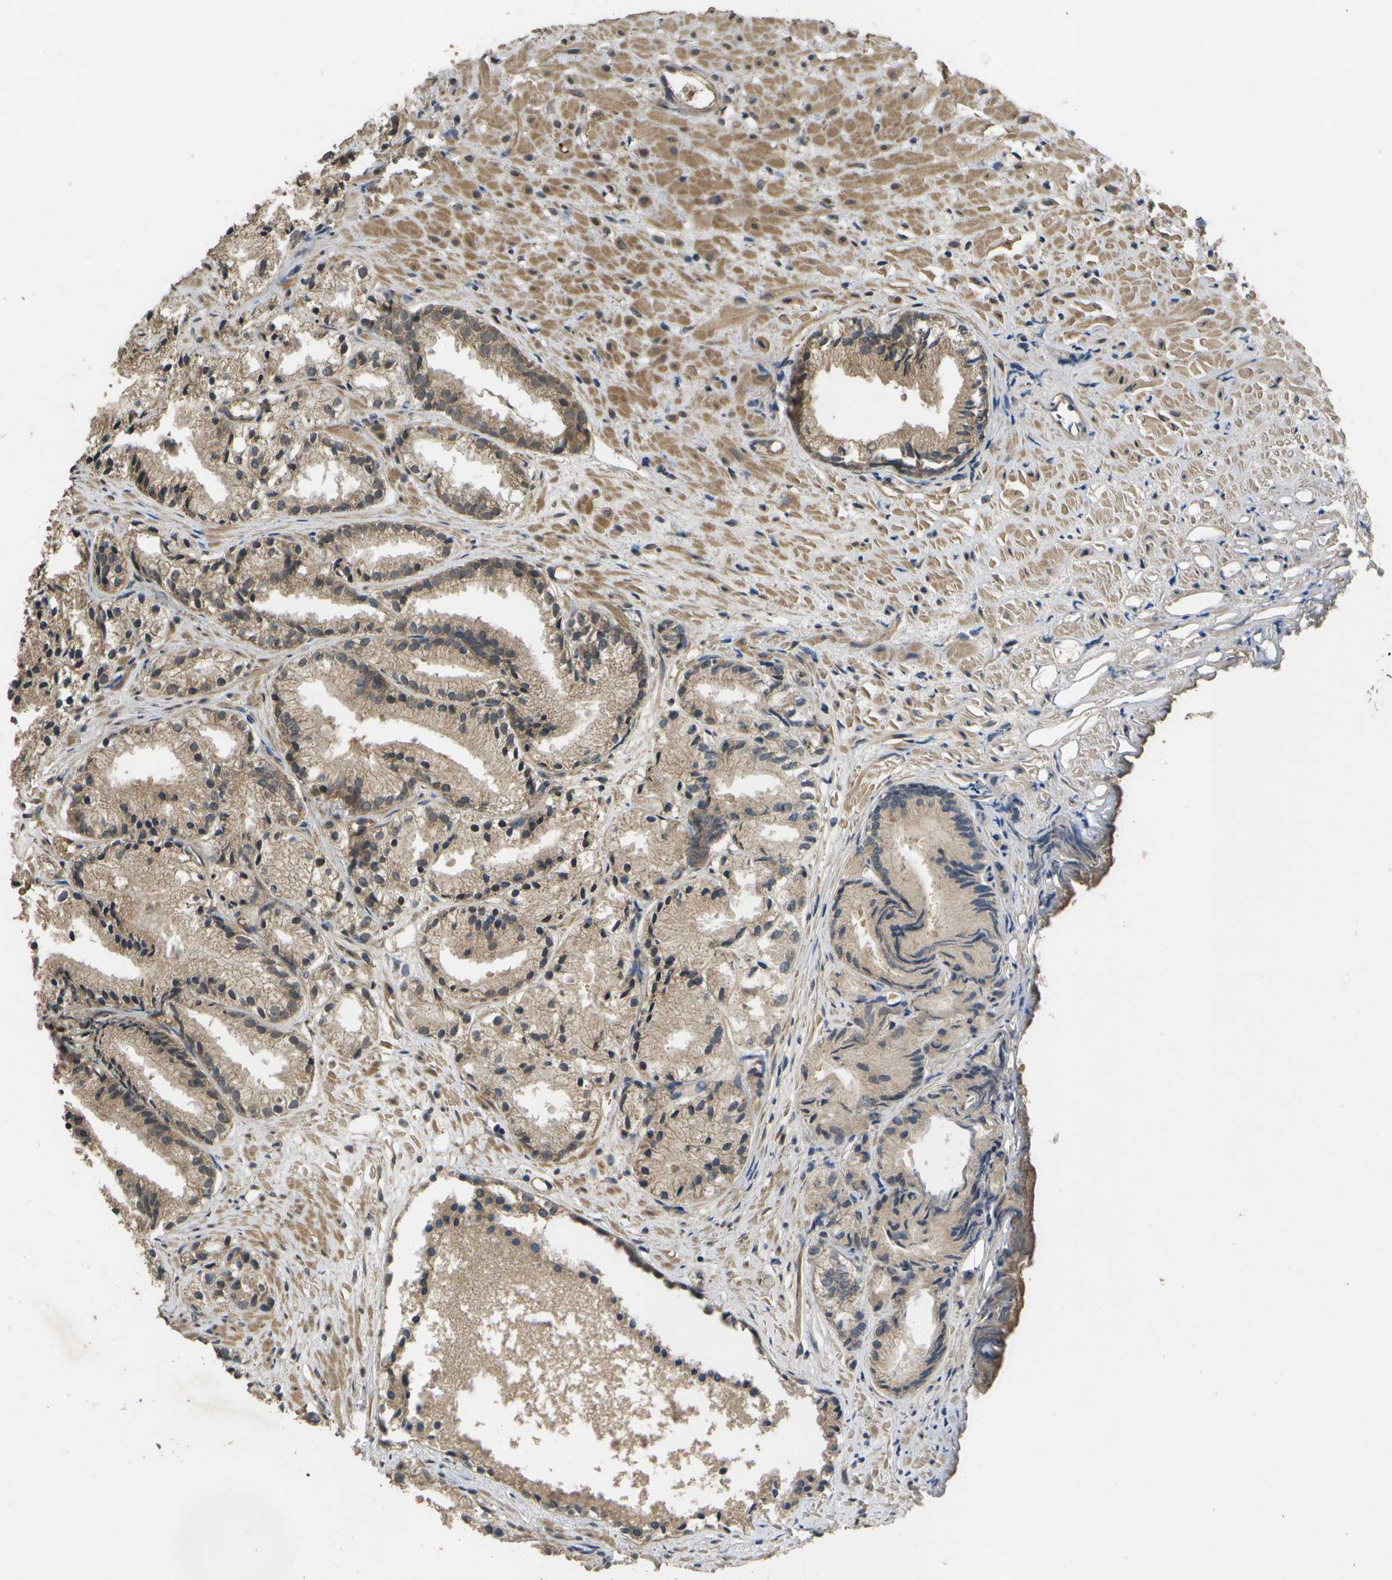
{"staining": {"intensity": "moderate", "quantity": ">75%", "location": "cytoplasmic/membranous"}, "tissue": "prostate cancer", "cell_type": "Tumor cells", "image_type": "cancer", "snomed": [{"axis": "morphology", "description": "Adenocarcinoma, Low grade"}, {"axis": "topography", "description": "Prostate"}], "caption": "A brown stain labels moderate cytoplasmic/membranous positivity of a protein in human prostate cancer tumor cells.", "gene": "ALAS1", "patient": {"sex": "male", "age": 72}}